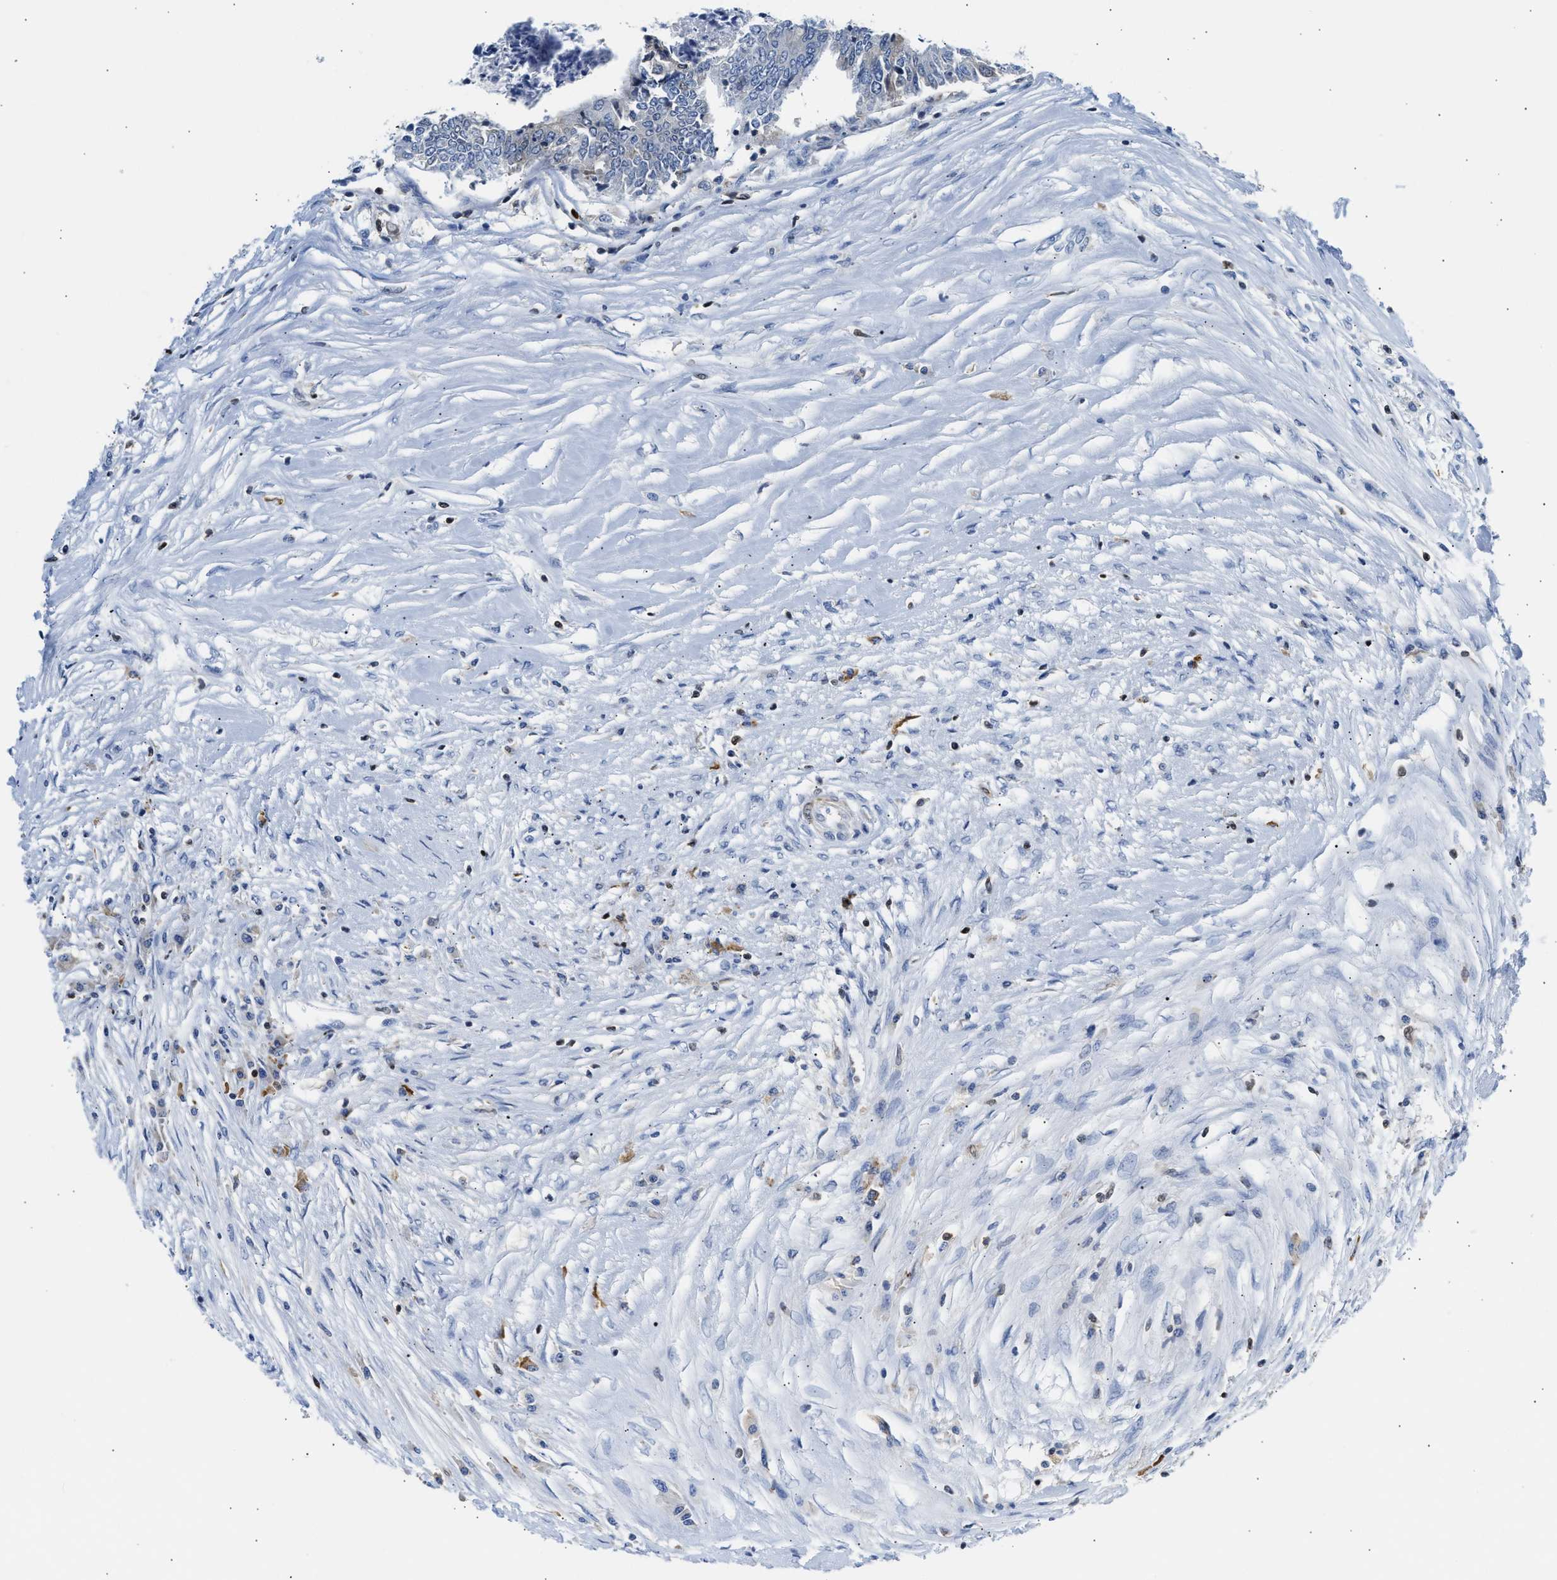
{"staining": {"intensity": "negative", "quantity": "none", "location": "none"}, "tissue": "colorectal cancer", "cell_type": "Tumor cells", "image_type": "cancer", "snomed": [{"axis": "morphology", "description": "Adenocarcinoma, NOS"}, {"axis": "topography", "description": "Rectum"}], "caption": "This image is of colorectal cancer (adenocarcinoma) stained with IHC to label a protein in brown with the nuclei are counter-stained blue. There is no positivity in tumor cells. The staining is performed using DAB brown chromogen with nuclei counter-stained in using hematoxylin.", "gene": "SLIT2", "patient": {"sex": "male", "age": 63}}